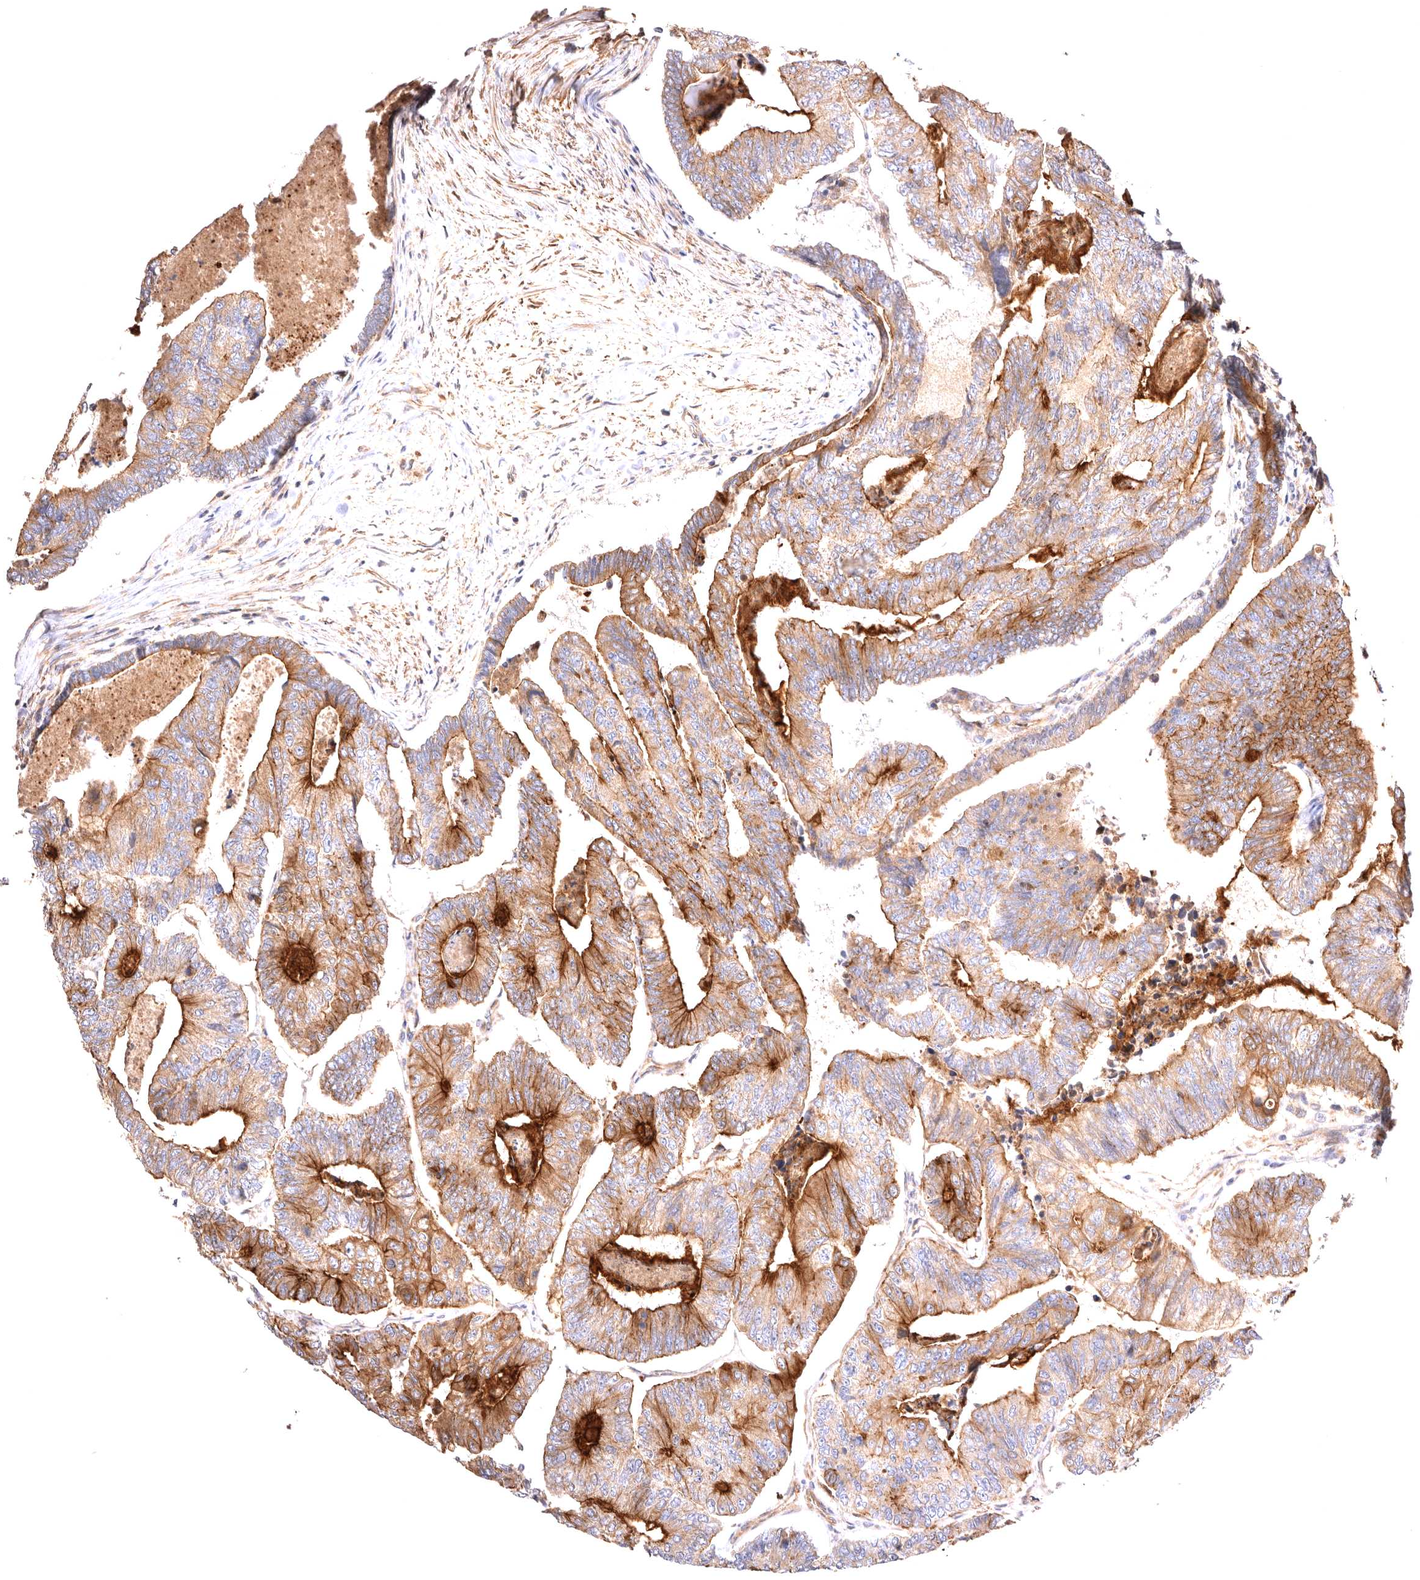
{"staining": {"intensity": "moderate", "quantity": ">75%", "location": "cytoplasmic/membranous"}, "tissue": "colorectal cancer", "cell_type": "Tumor cells", "image_type": "cancer", "snomed": [{"axis": "morphology", "description": "Adenocarcinoma, NOS"}, {"axis": "topography", "description": "Colon"}], "caption": "Immunohistochemistry staining of colorectal adenocarcinoma, which reveals medium levels of moderate cytoplasmic/membranous expression in approximately >75% of tumor cells indicating moderate cytoplasmic/membranous protein staining. The staining was performed using DAB (brown) for protein detection and nuclei were counterstained in hematoxylin (blue).", "gene": "VPS45", "patient": {"sex": "female", "age": 67}}